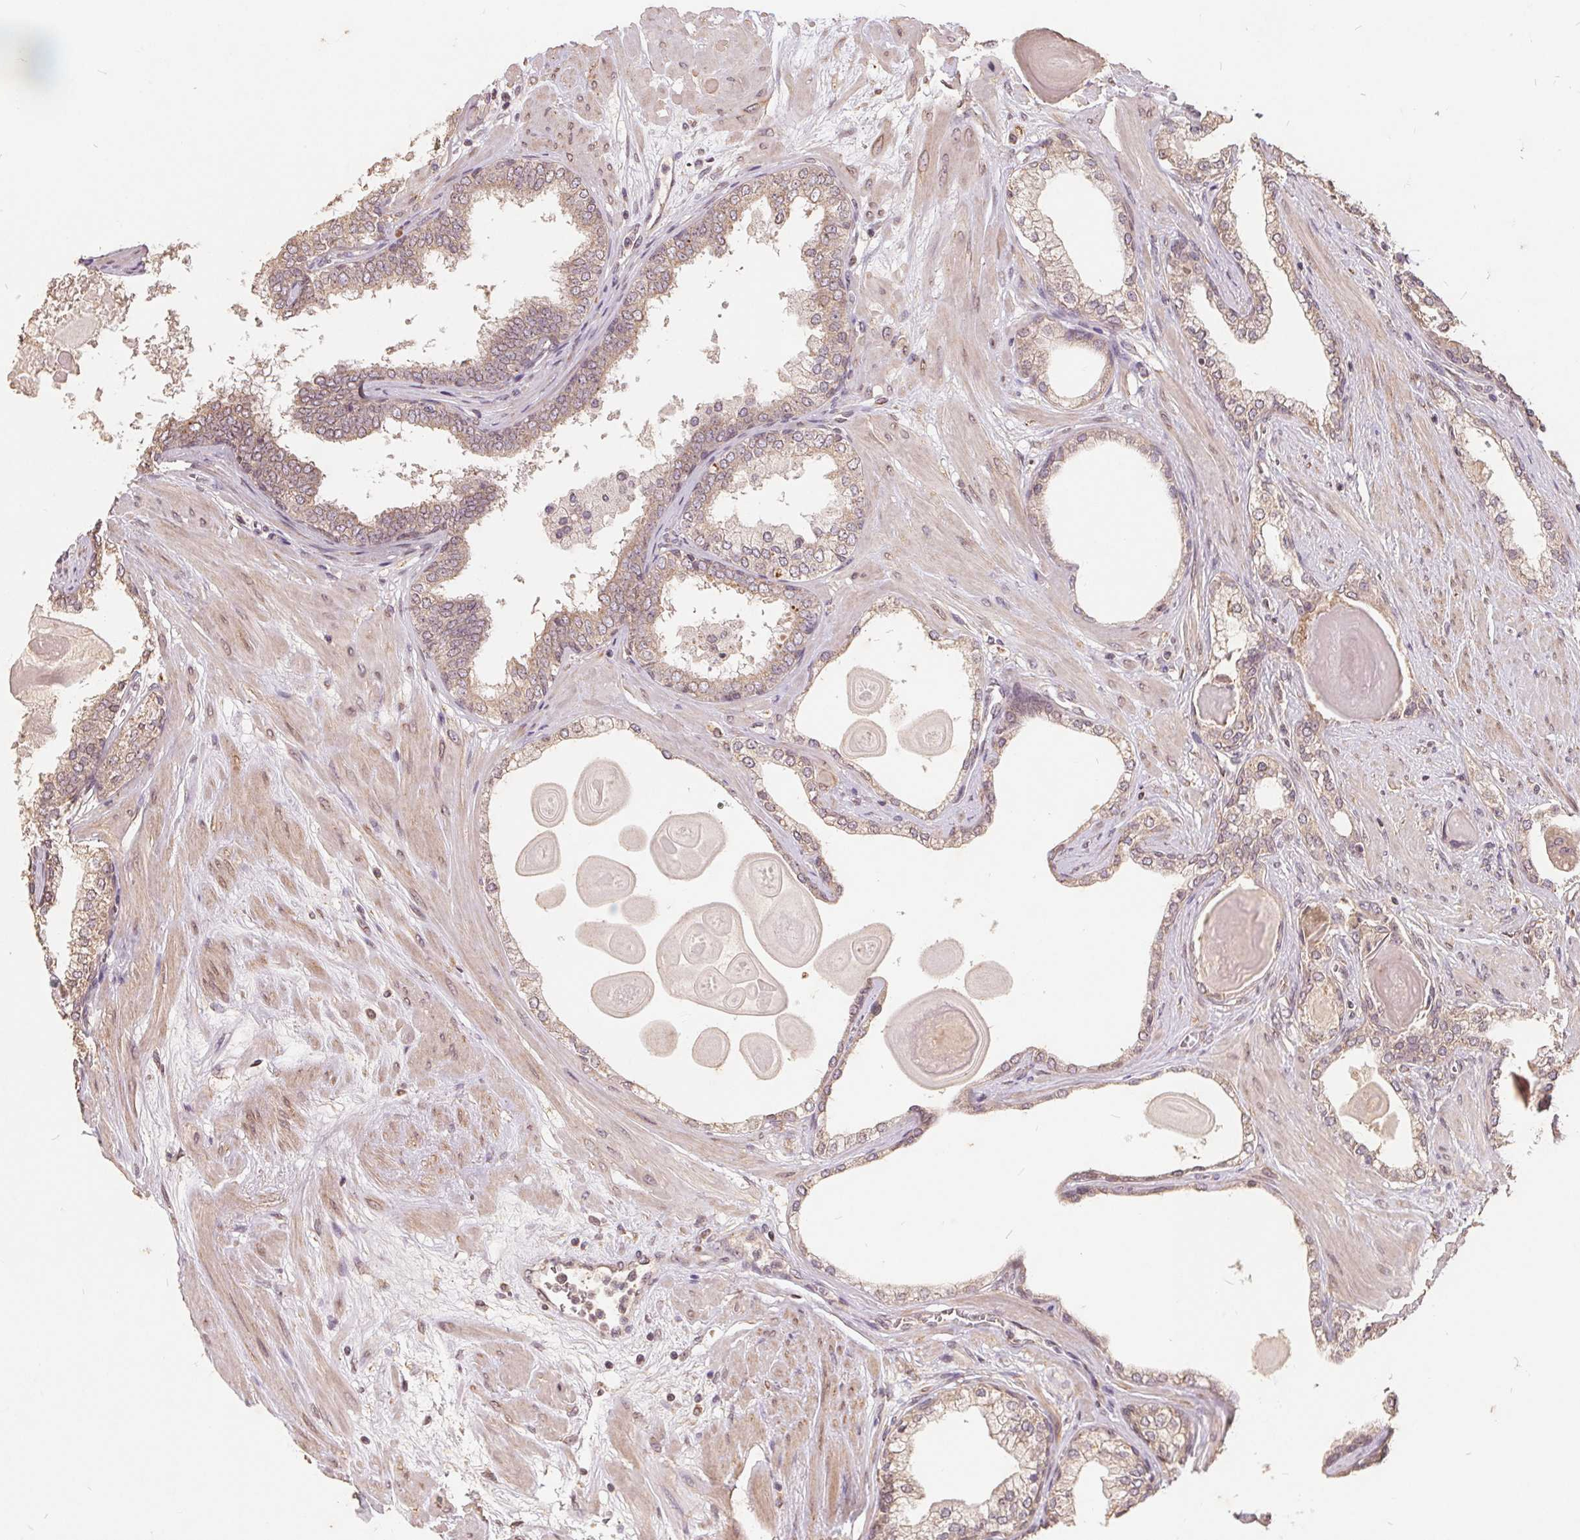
{"staining": {"intensity": "weak", "quantity": "25%-75%", "location": "cytoplasmic/membranous"}, "tissue": "prostate cancer", "cell_type": "Tumor cells", "image_type": "cancer", "snomed": [{"axis": "morphology", "description": "Adenocarcinoma, Low grade"}, {"axis": "topography", "description": "Prostate"}], "caption": "Prostate cancer (adenocarcinoma (low-grade)) was stained to show a protein in brown. There is low levels of weak cytoplasmic/membranous positivity in about 25%-75% of tumor cells. (Brightfield microscopy of DAB IHC at high magnification).", "gene": "CDIPT", "patient": {"sex": "male", "age": 64}}